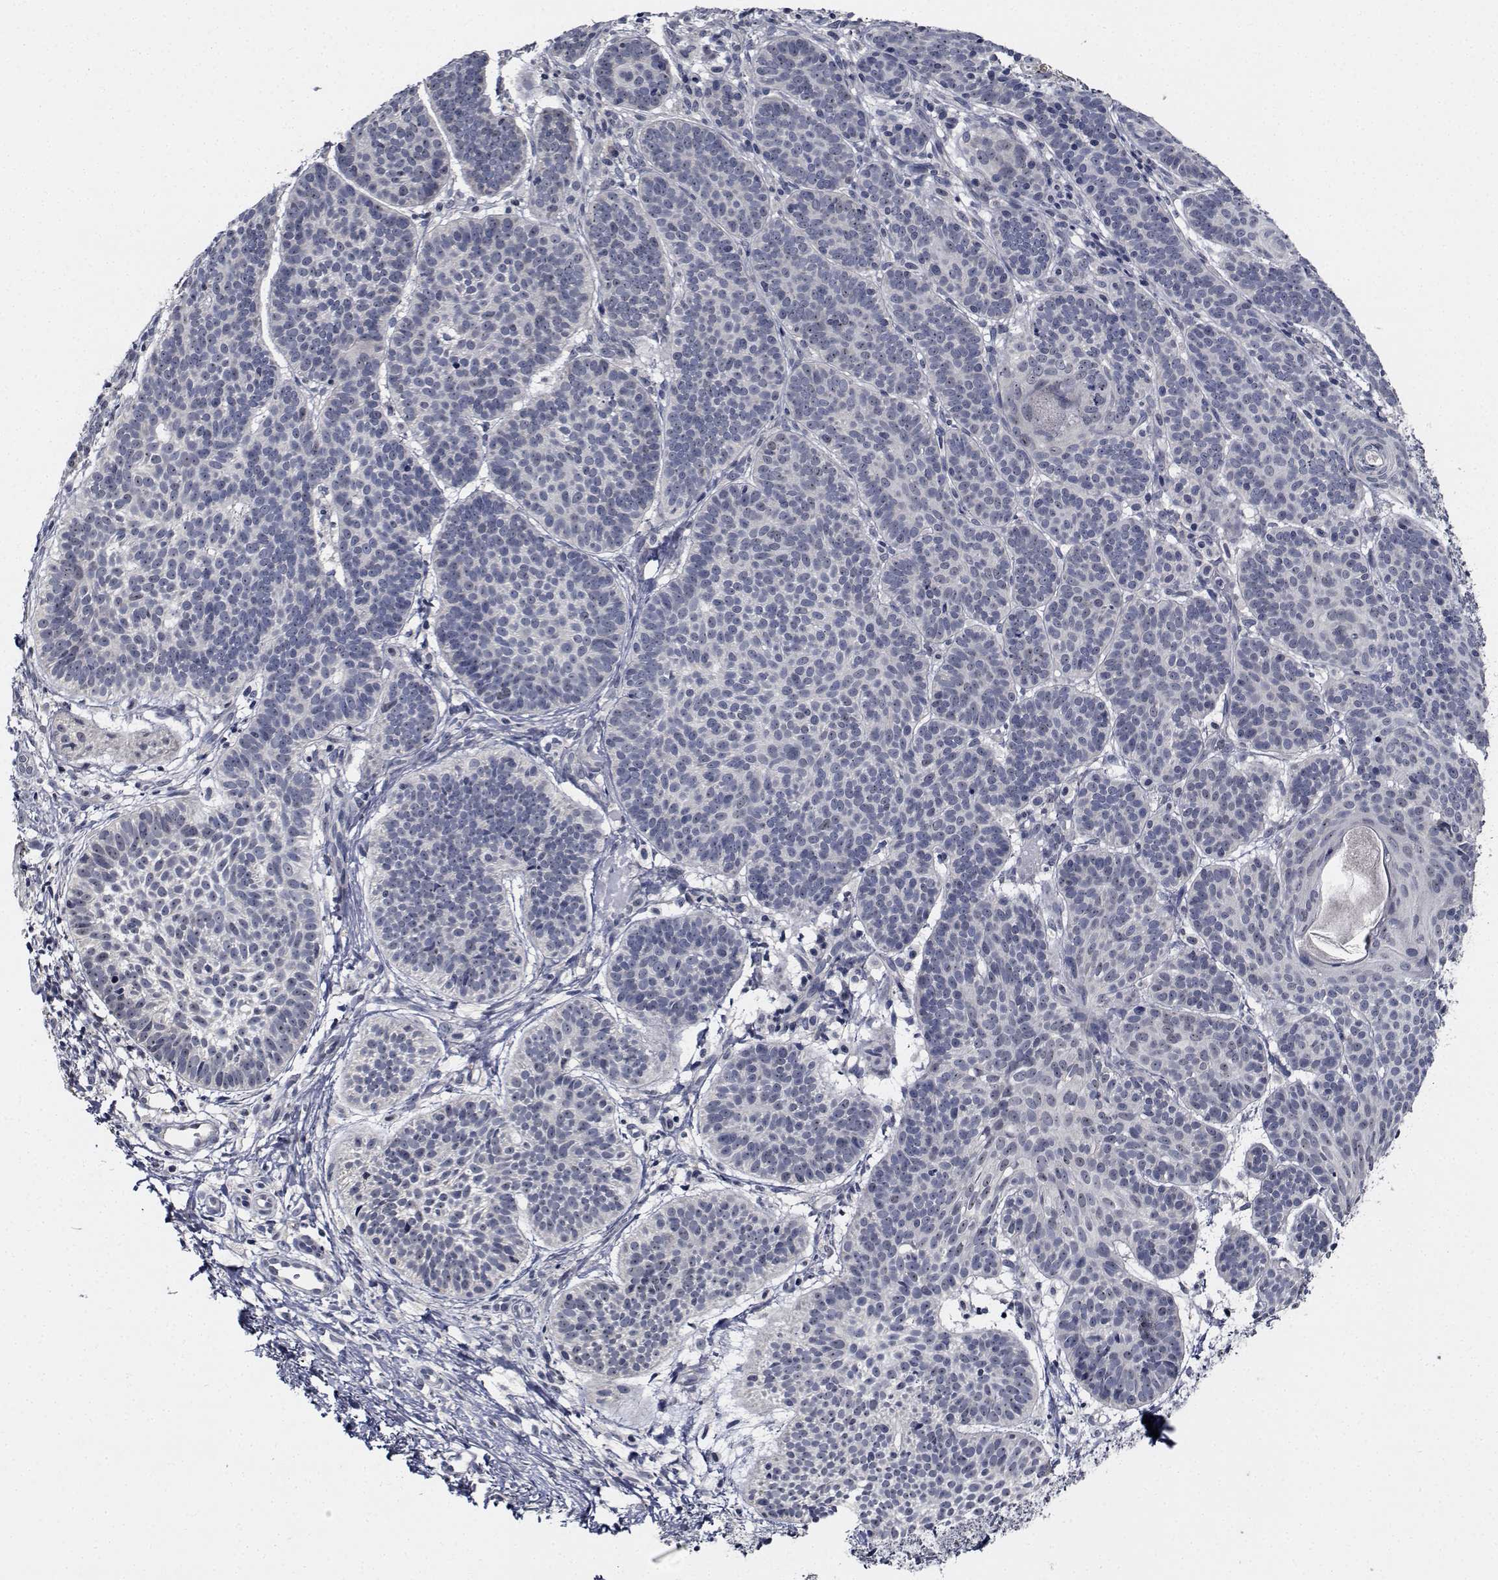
{"staining": {"intensity": "negative", "quantity": "none", "location": "none"}, "tissue": "skin cancer", "cell_type": "Tumor cells", "image_type": "cancer", "snomed": [{"axis": "morphology", "description": "Basal cell carcinoma"}, {"axis": "topography", "description": "Skin"}], "caption": "DAB immunohistochemical staining of skin basal cell carcinoma displays no significant staining in tumor cells.", "gene": "NVL", "patient": {"sex": "male", "age": 72}}